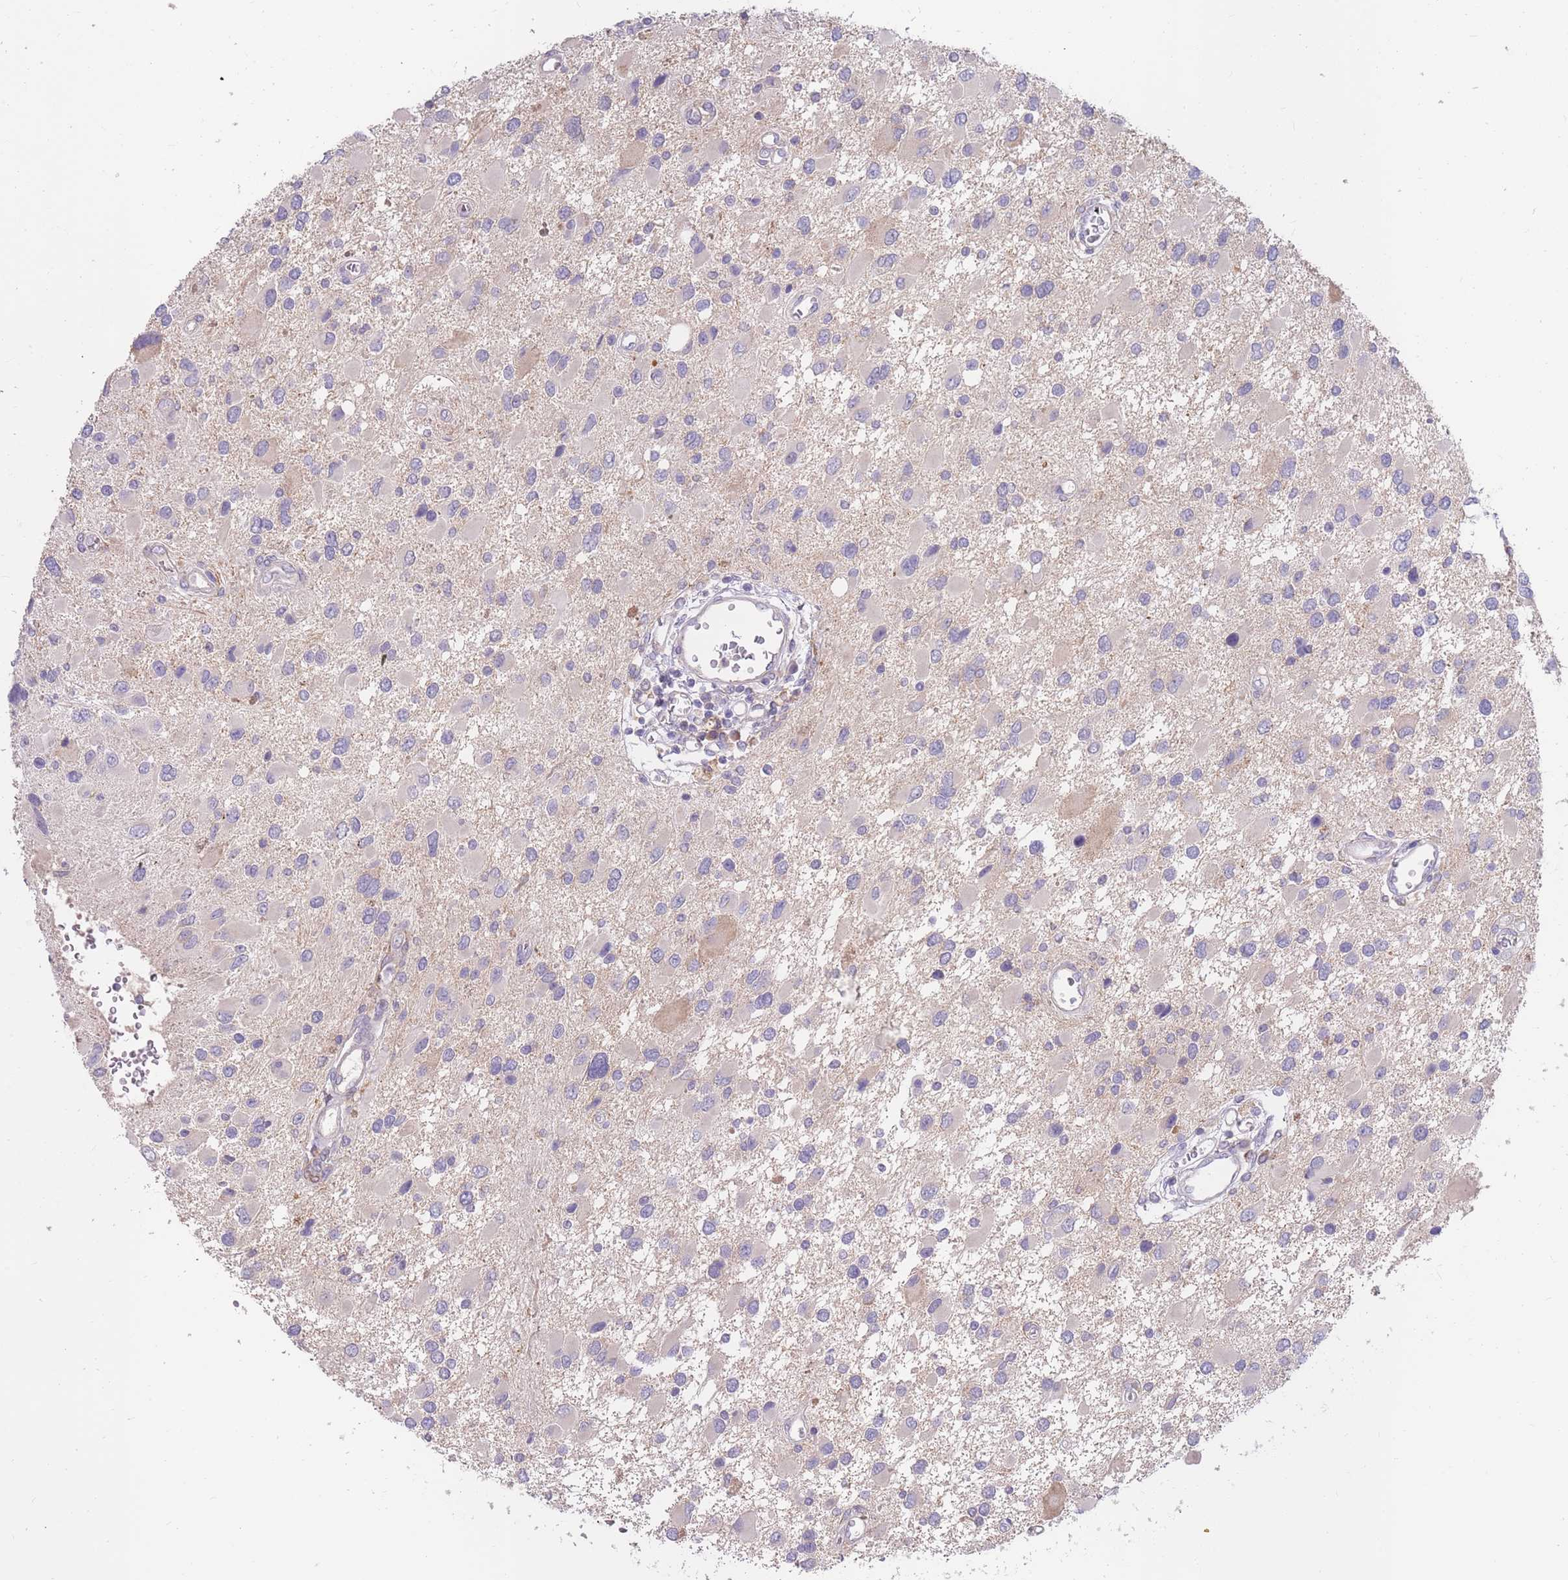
{"staining": {"intensity": "negative", "quantity": "none", "location": "none"}, "tissue": "glioma", "cell_type": "Tumor cells", "image_type": "cancer", "snomed": [{"axis": "morphology", "description": "Glioma, malignant, High grade"}, {"axis": "topography", "description": "Brain"}], "caption": "The photomicrograph displays no staining of tumor cells in glioma.", "gene": "BORCS5", "patient": {"sex": "male", "age": 53}}